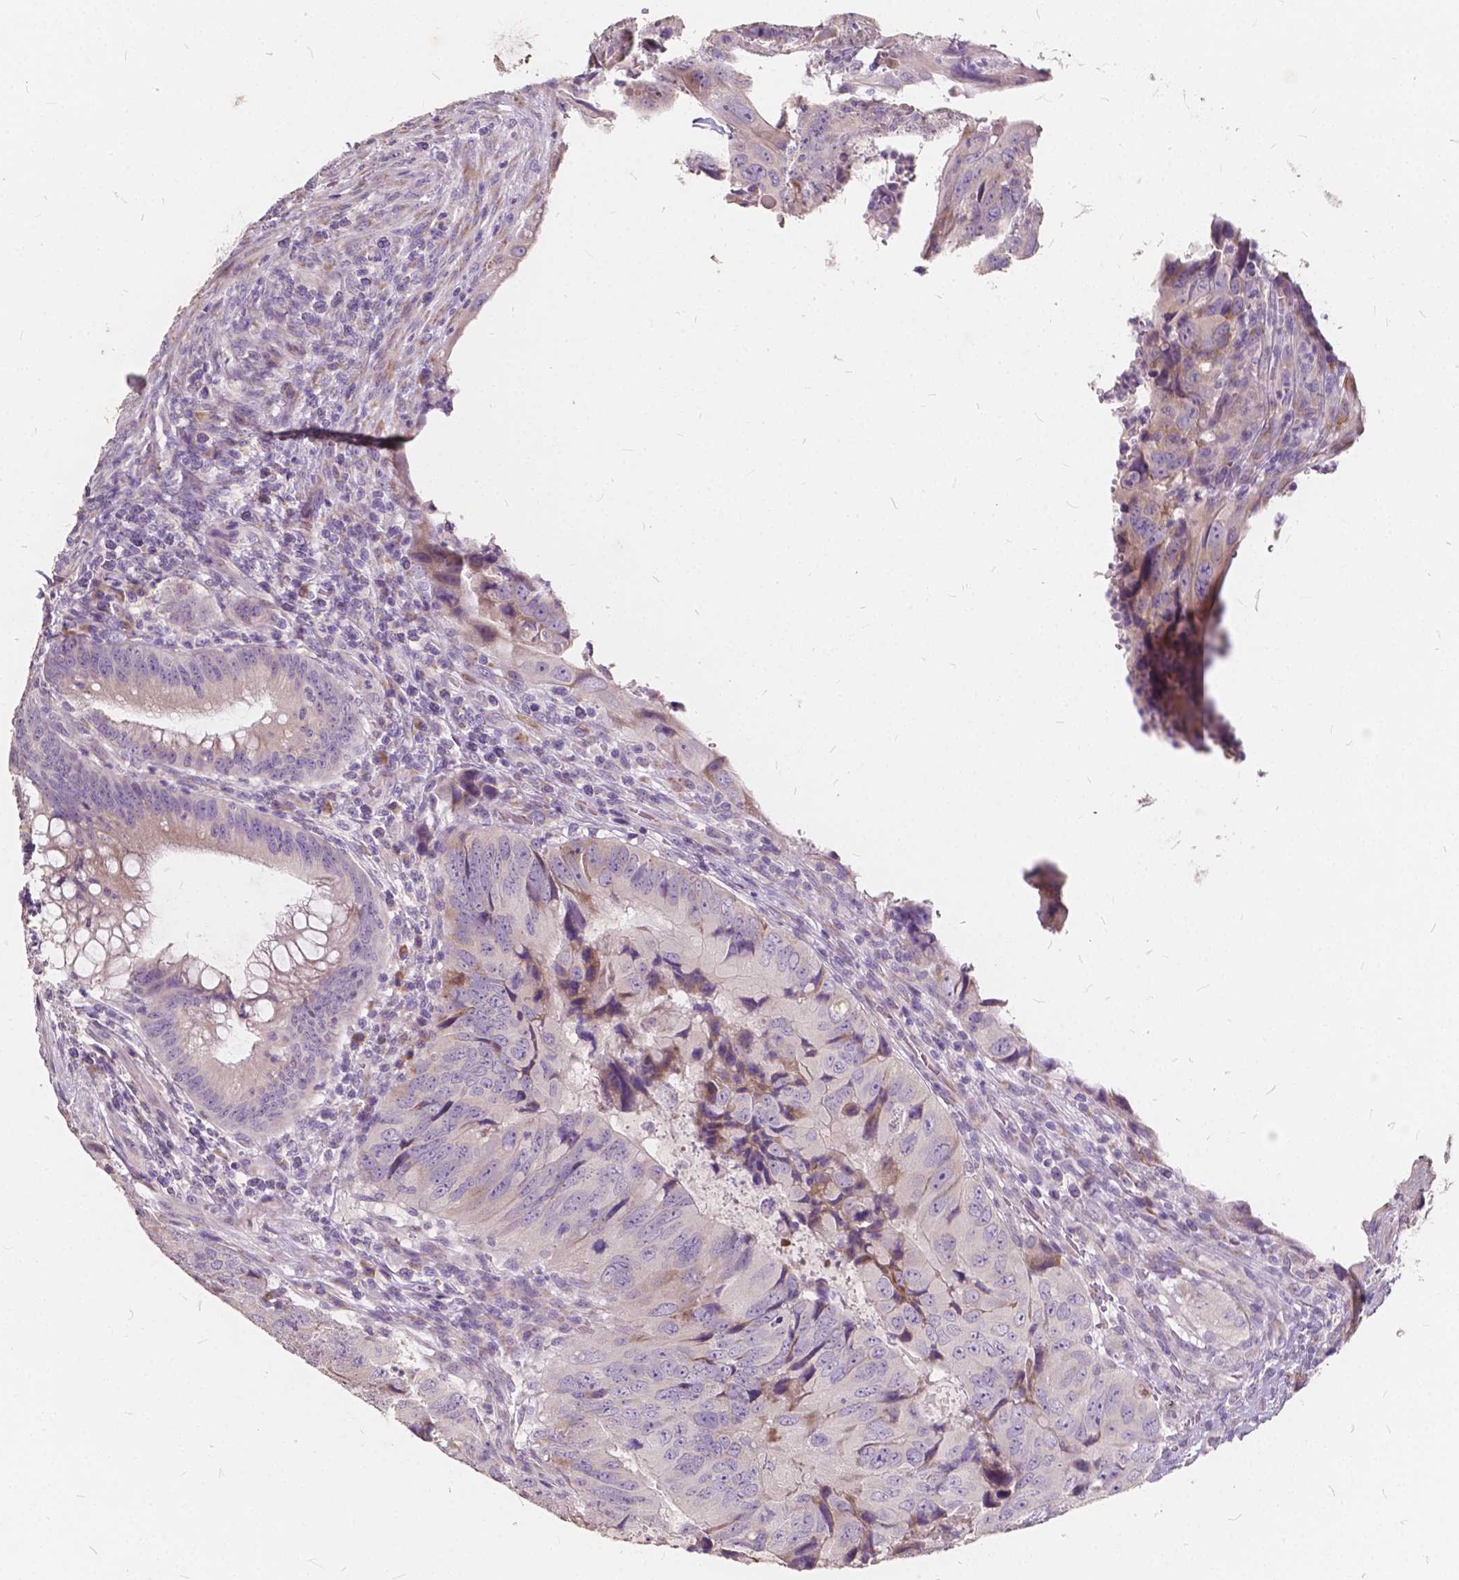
{"staining": {"intensity": "negative", "quantity": "none", "location": "none"}, "tissue": "colorectal cancer", "cell_type": "Tumor cells", "image_type": "cancer", "snomed": [{"axis": "morphology", "description": "Adenocarcinoma, NOS"}, {"axis": "topography", "description": "Colon"}], "caption": "An IHC histopathology image of colorectal cancer (adenocarcinoma) is shown. There is no staining in tumor cells of colorectal cancer (adenocarcinoma).", "gene": "SLC7A8", "patient": {"sex": "male", "age": 79}}